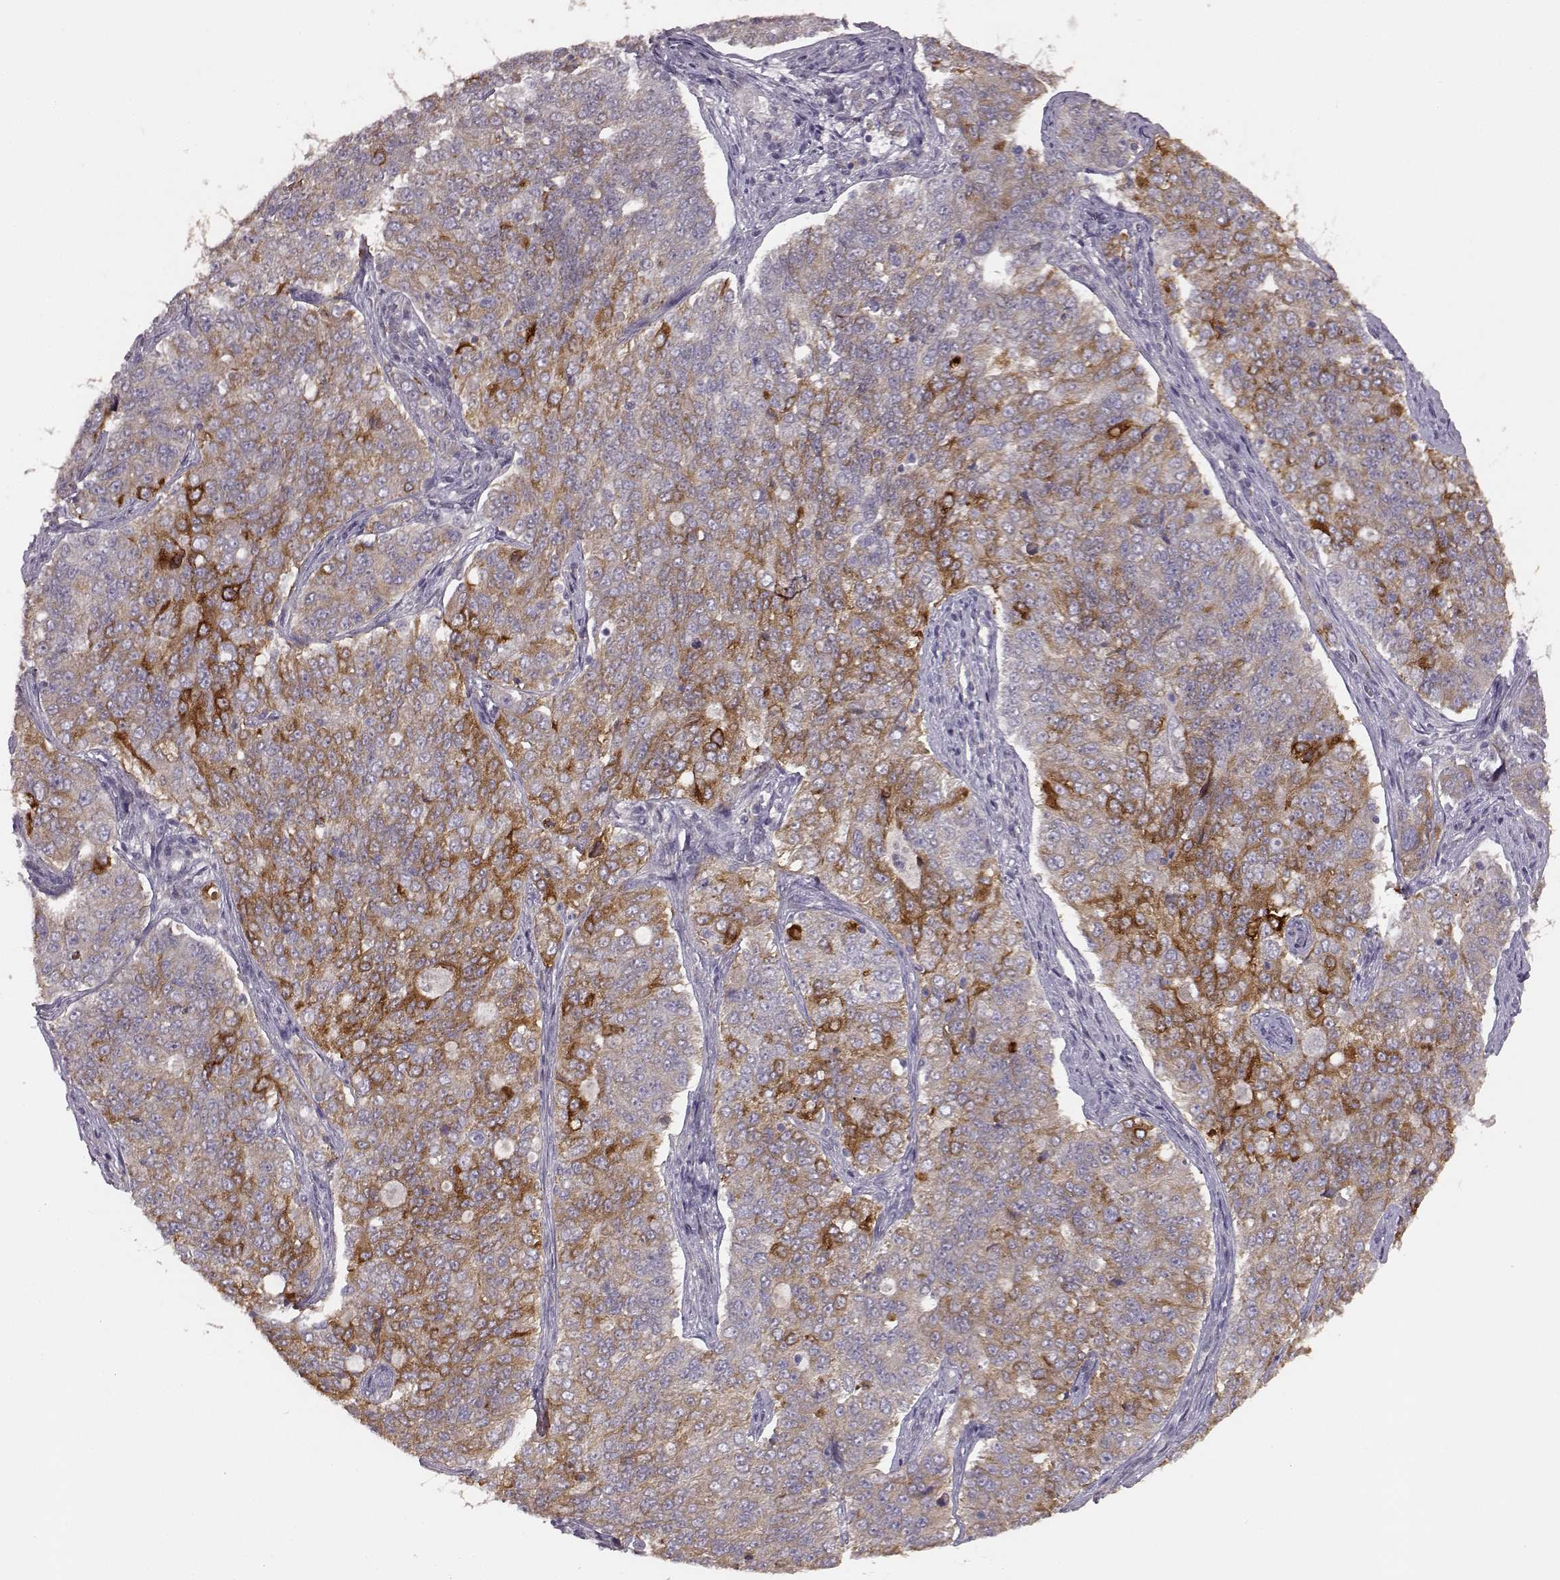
{"staining": {"intensity": "moderate", "quantity": ">75%", "location": "cytoplasmic/membranous"}, "tissue": "endometrial cancer", "cell_type": "Tumor cells", "image_type": "cancer", "snomed": [{"axis": "morphology", "description": "Adenocarcinoma, NOS"}, {"axis": "topography", "description": "Endometrium"}], "caption": "Brown immunohistochemical staining in endometrial adenocarcinoma demonstrates moderate cytoplasmic/membranous positivity in about >75% of tumor cells.", "gene": "GHR", "patient": {"sex": "female", "age": 43}}